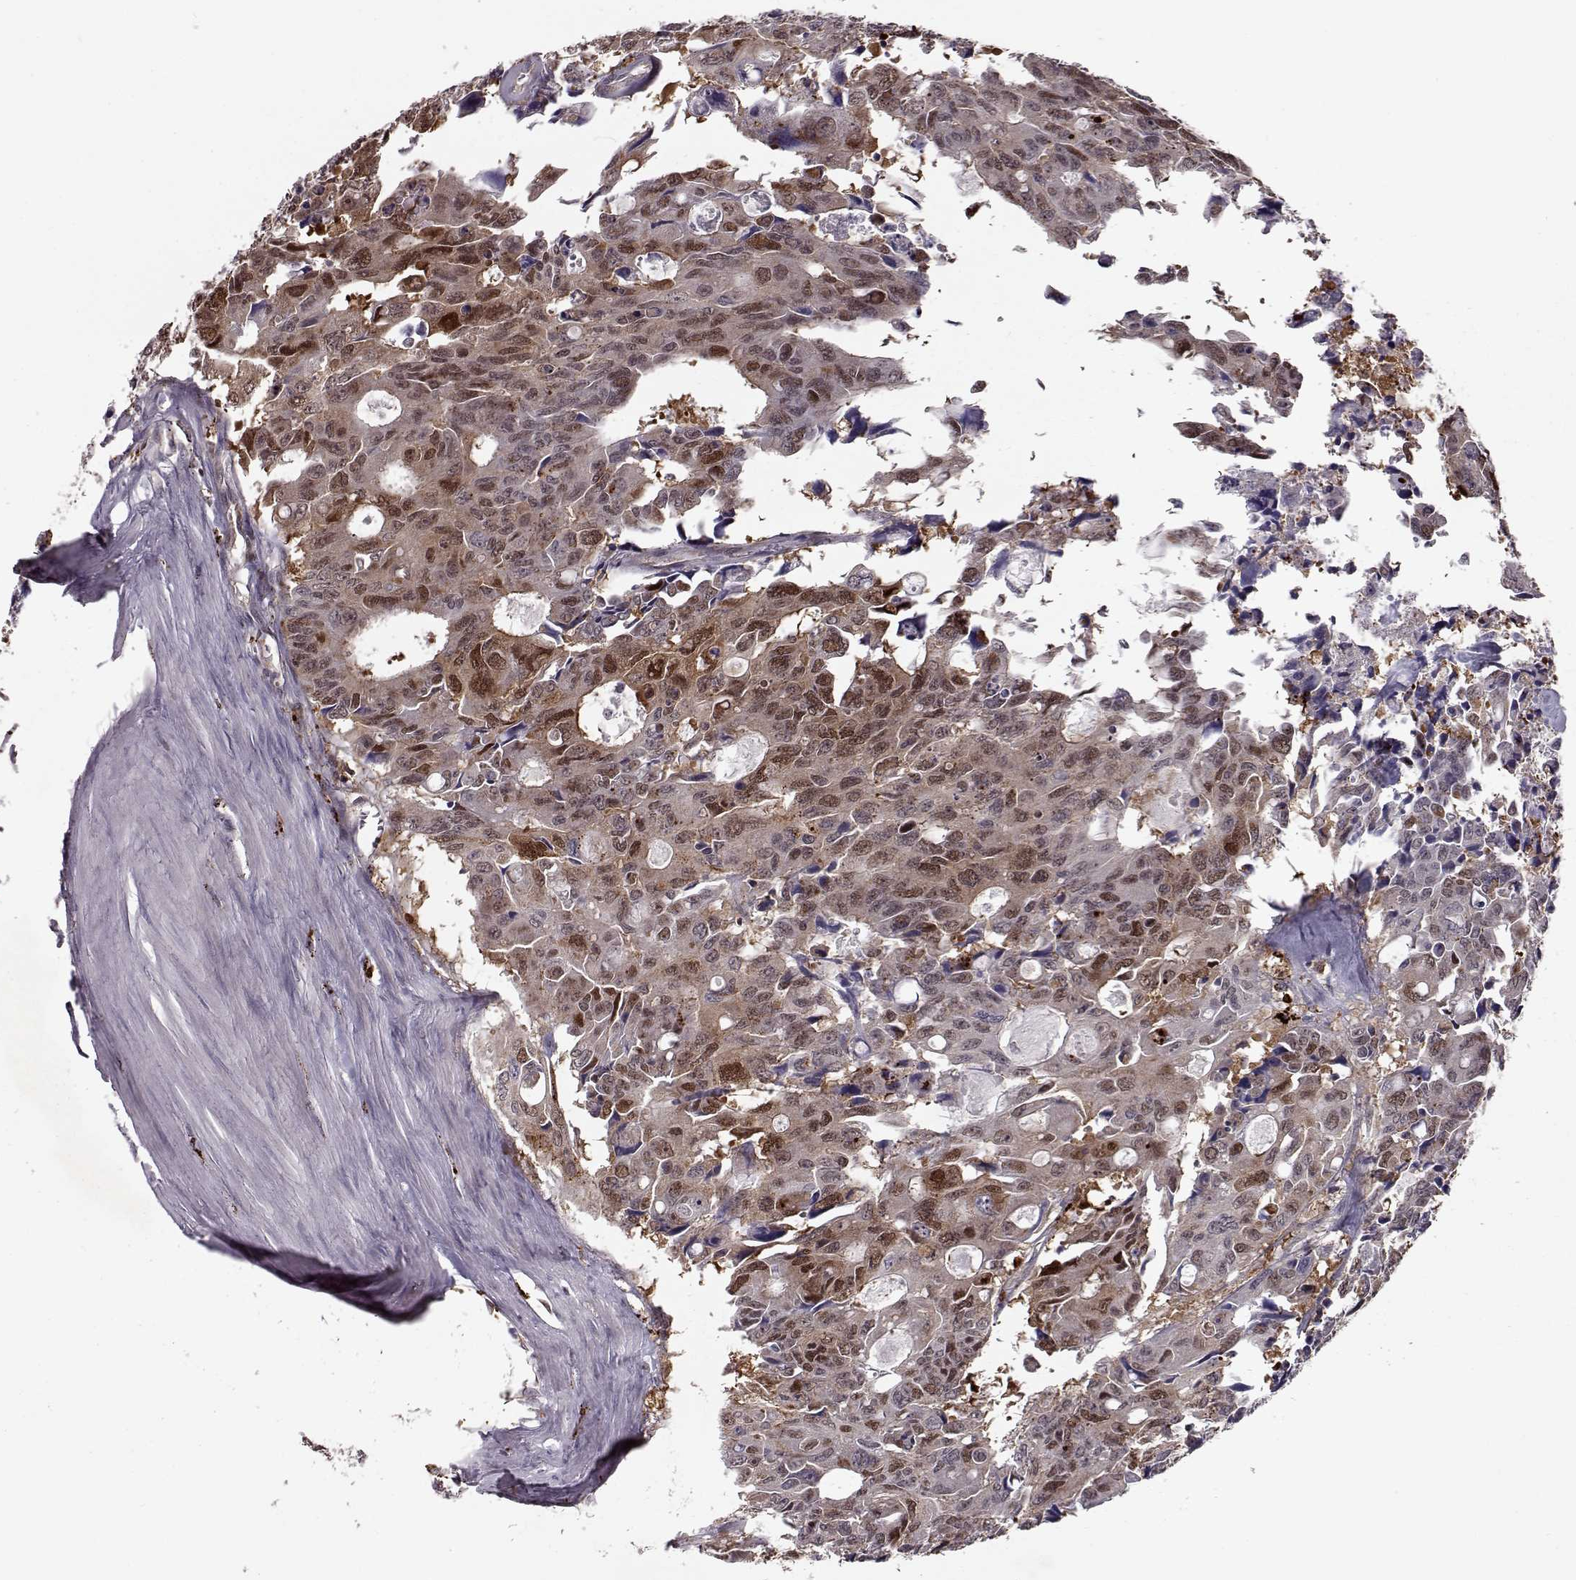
{"staining": {"intensity": "strong", "quantity": "<25%", "location": "cytoplasmic/membranous,nuclear"}, "tissue": "colorectal cancer", "cell_type": "Tumor cells", "image_type": "cancer", "snomed": [{"axis": "morphology", "description": "Adenocarcinoma, NOS"}, {"axis": "topography", "description": "Rectum"}], "caption": "Brown immunohistochemical staining in adenocarcinoma (colorectal) demonstrates strong cytoplasmic/membranous and nuclear staining in approximately <25% of tumor cells. Immunohistochemistry (ihc) stains the protein in brown and the nuclei are stained blue.", "gene": "RANBP1", "patient": {"sex": "male", "age": 76}}